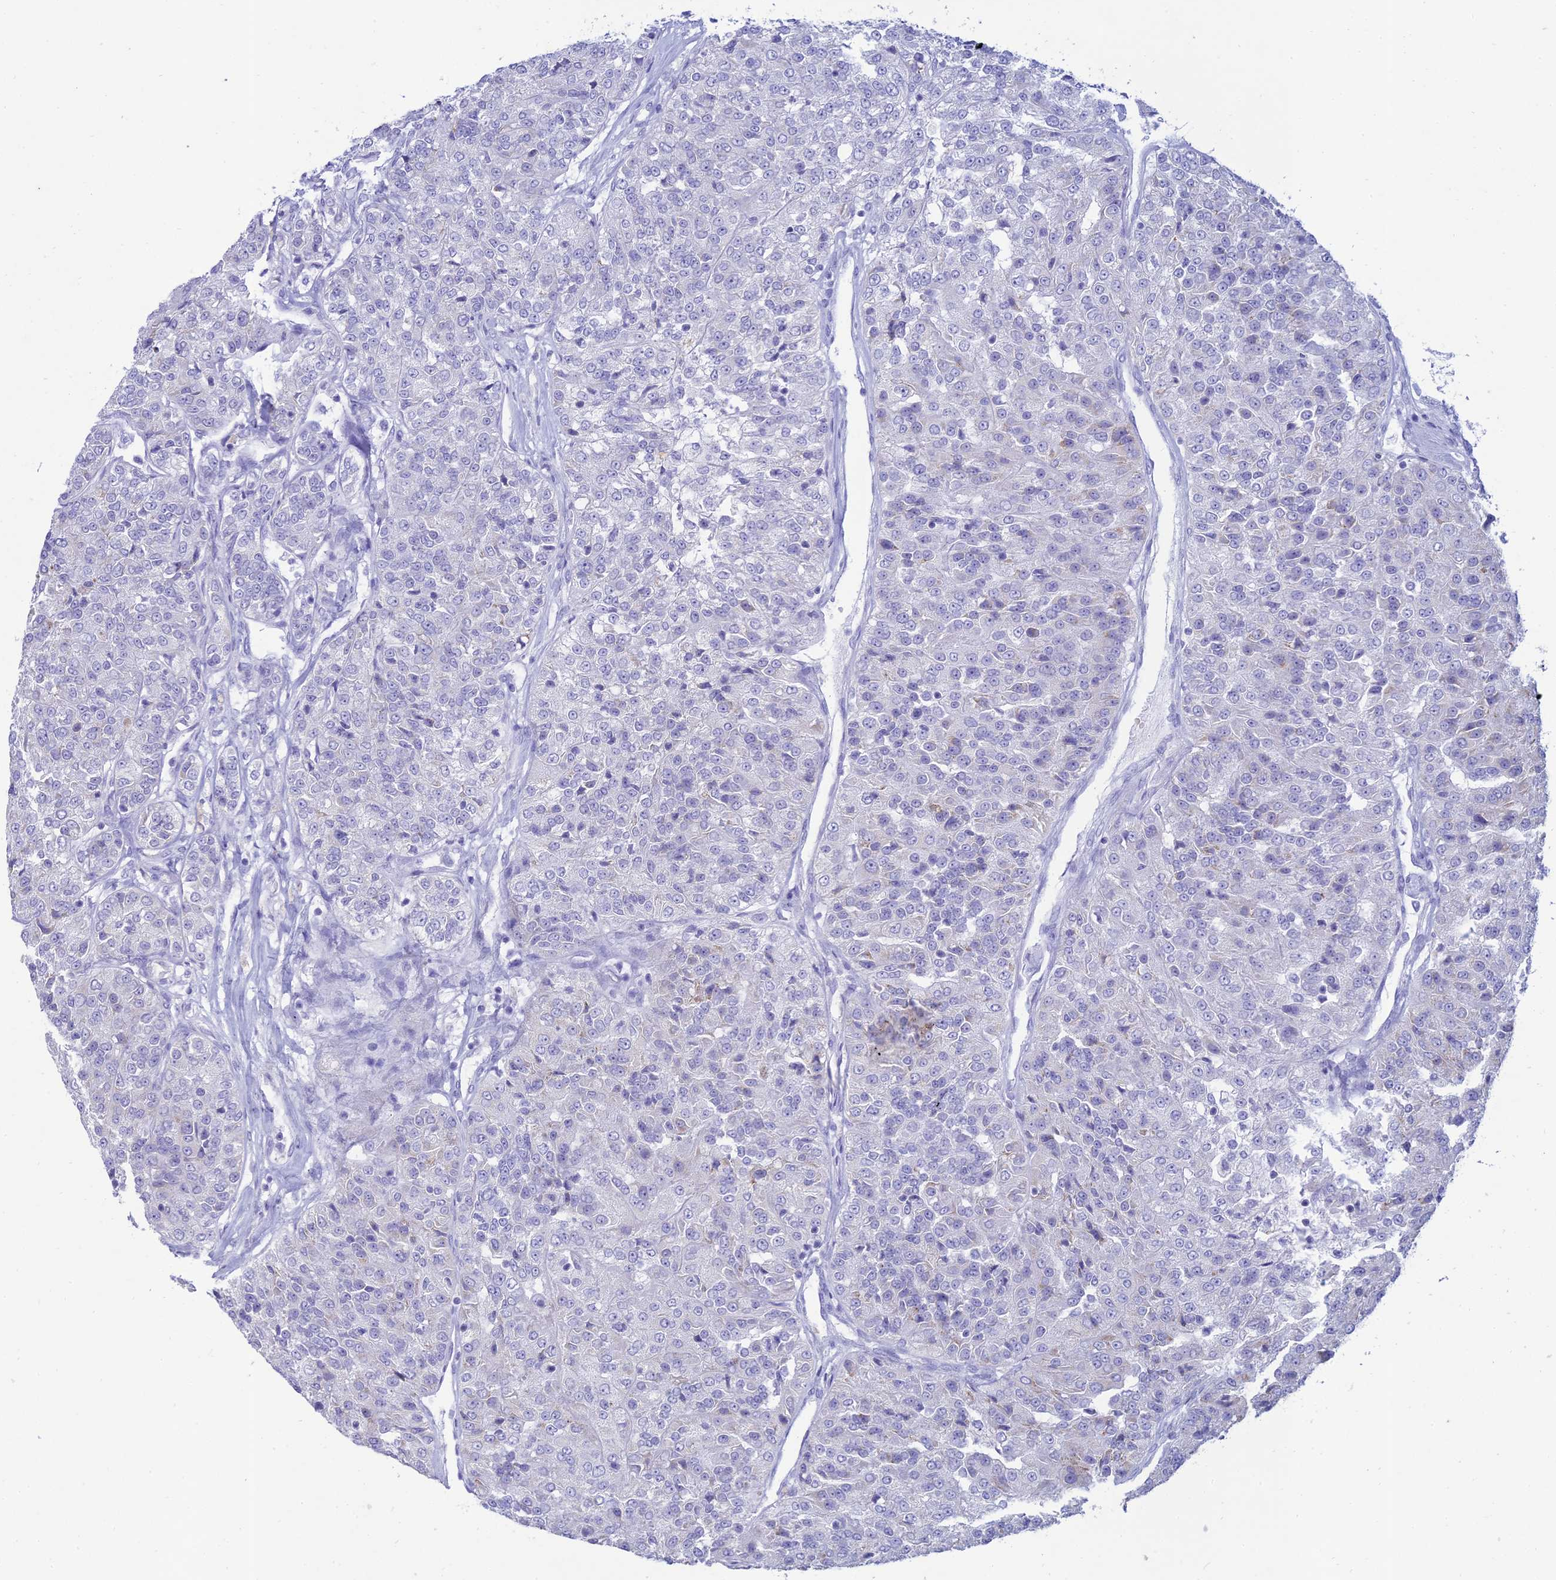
{"staining": {"intensity": "negative", "quantity": "none", "location": "none"}, "tissue": "renal cancer", "cell_type": "Tumor cells", "image_type": "cancer", "snomed": [{"axis": "morphology", "description": "Adenocarcinoma, NOS"}, {"axis": "topography", "description": "Kidney"}], "caption": "Protein analysis of adenocarcinoma (renal) shows no significant positivity in tumor cells.", "gene": "MAL2", "patient": {"sex": "female", "age": 63}}